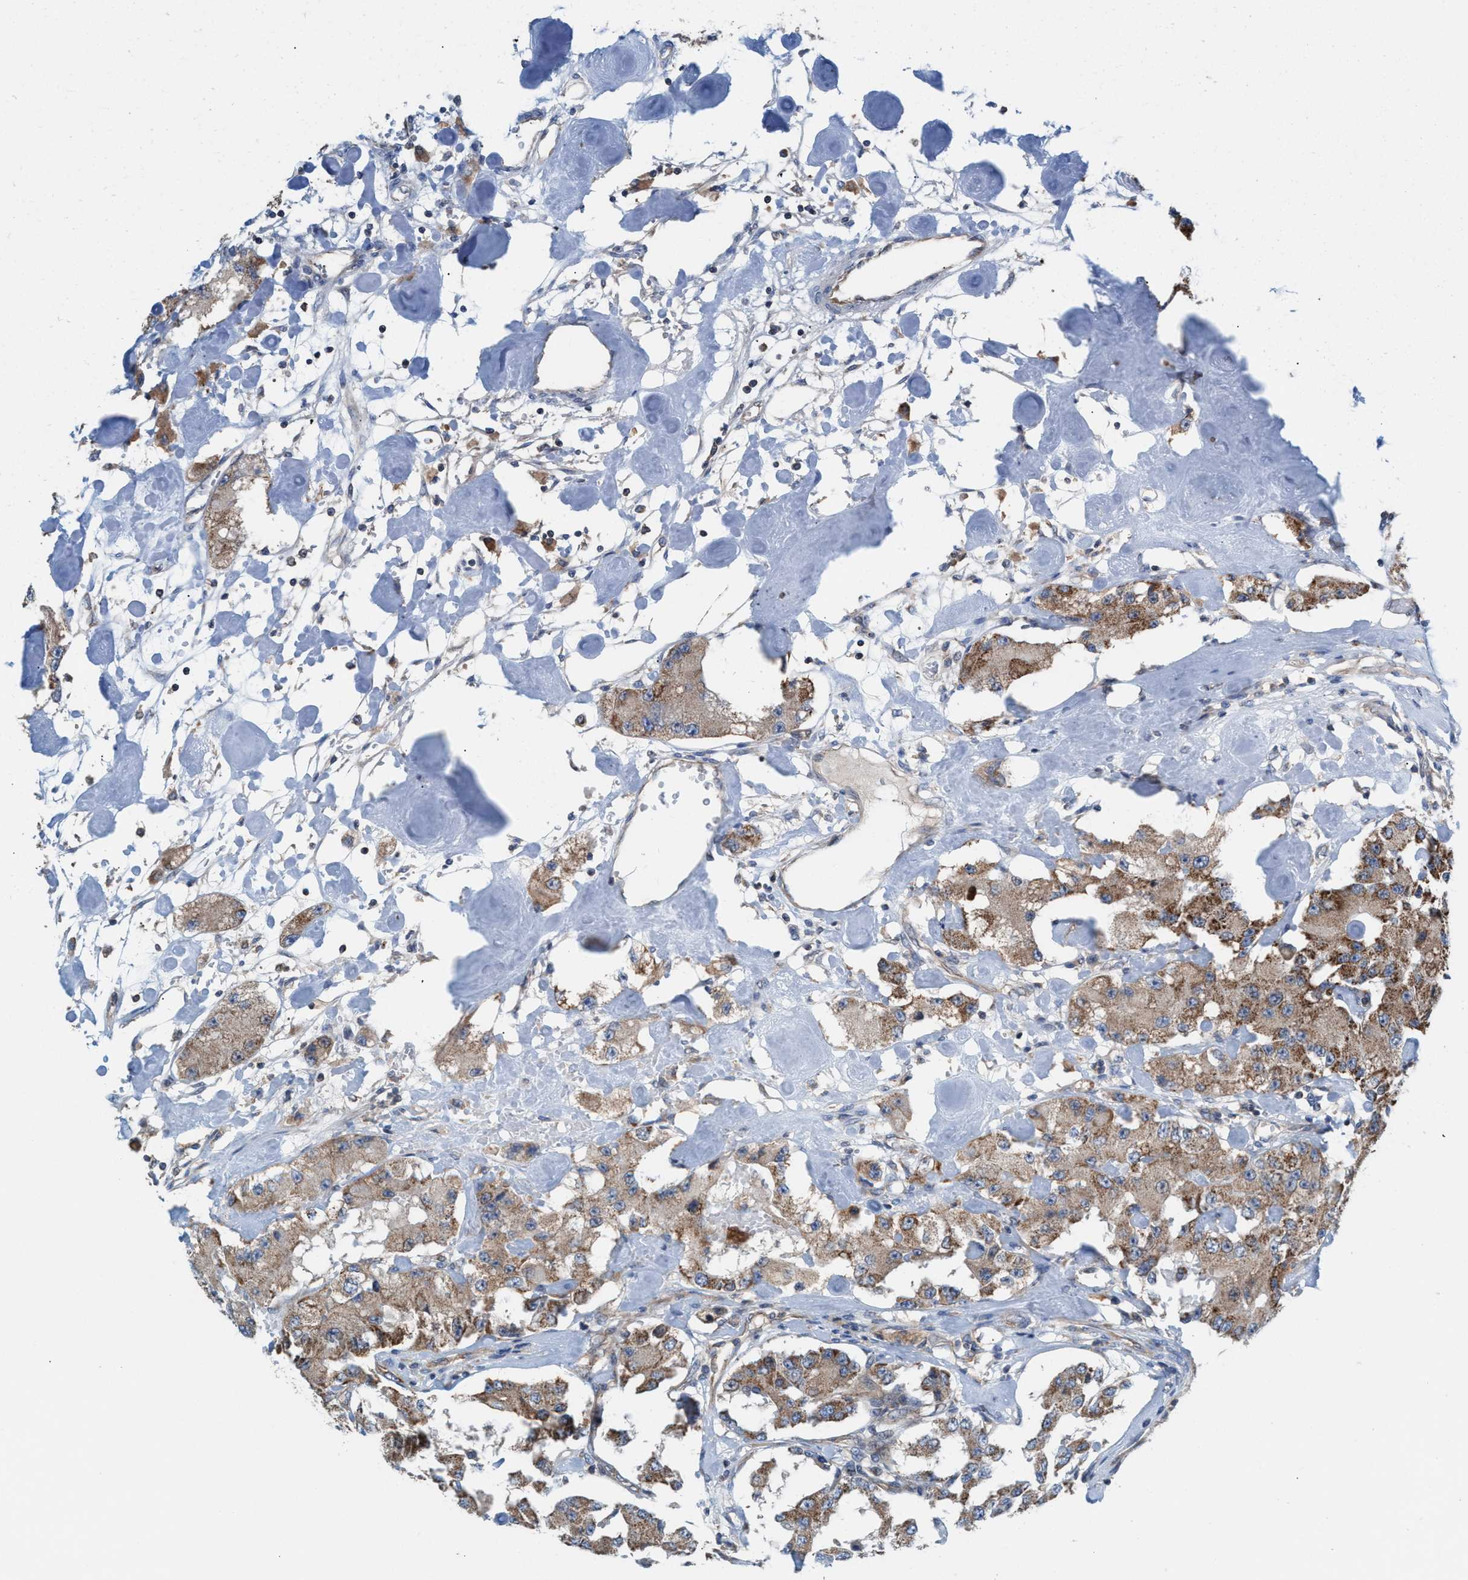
{"staining": {"intensity": "moderate", "quantity": ">75%", "location": "cytoplasmic/membranous"}, "tissue": "carcinoid", "cell_type": "Tumor cells", "image_type": "cancer", "snomed": [{"axis": "morphology", "description": "Carcinoid, malignant, NOS"}, {"axis": "topography", "description": "Pancreas"}], "caption": "Malignant carcinoid stained with DAB (3,3'-diaminobenzidine) immunohistochemistry (IHC) shows medium levels of moderate cytoplasmic/membranous expression in about >75% of tumor cells.", "gene": "MRM1", "patient": {"sex": "male", "age": 41}}